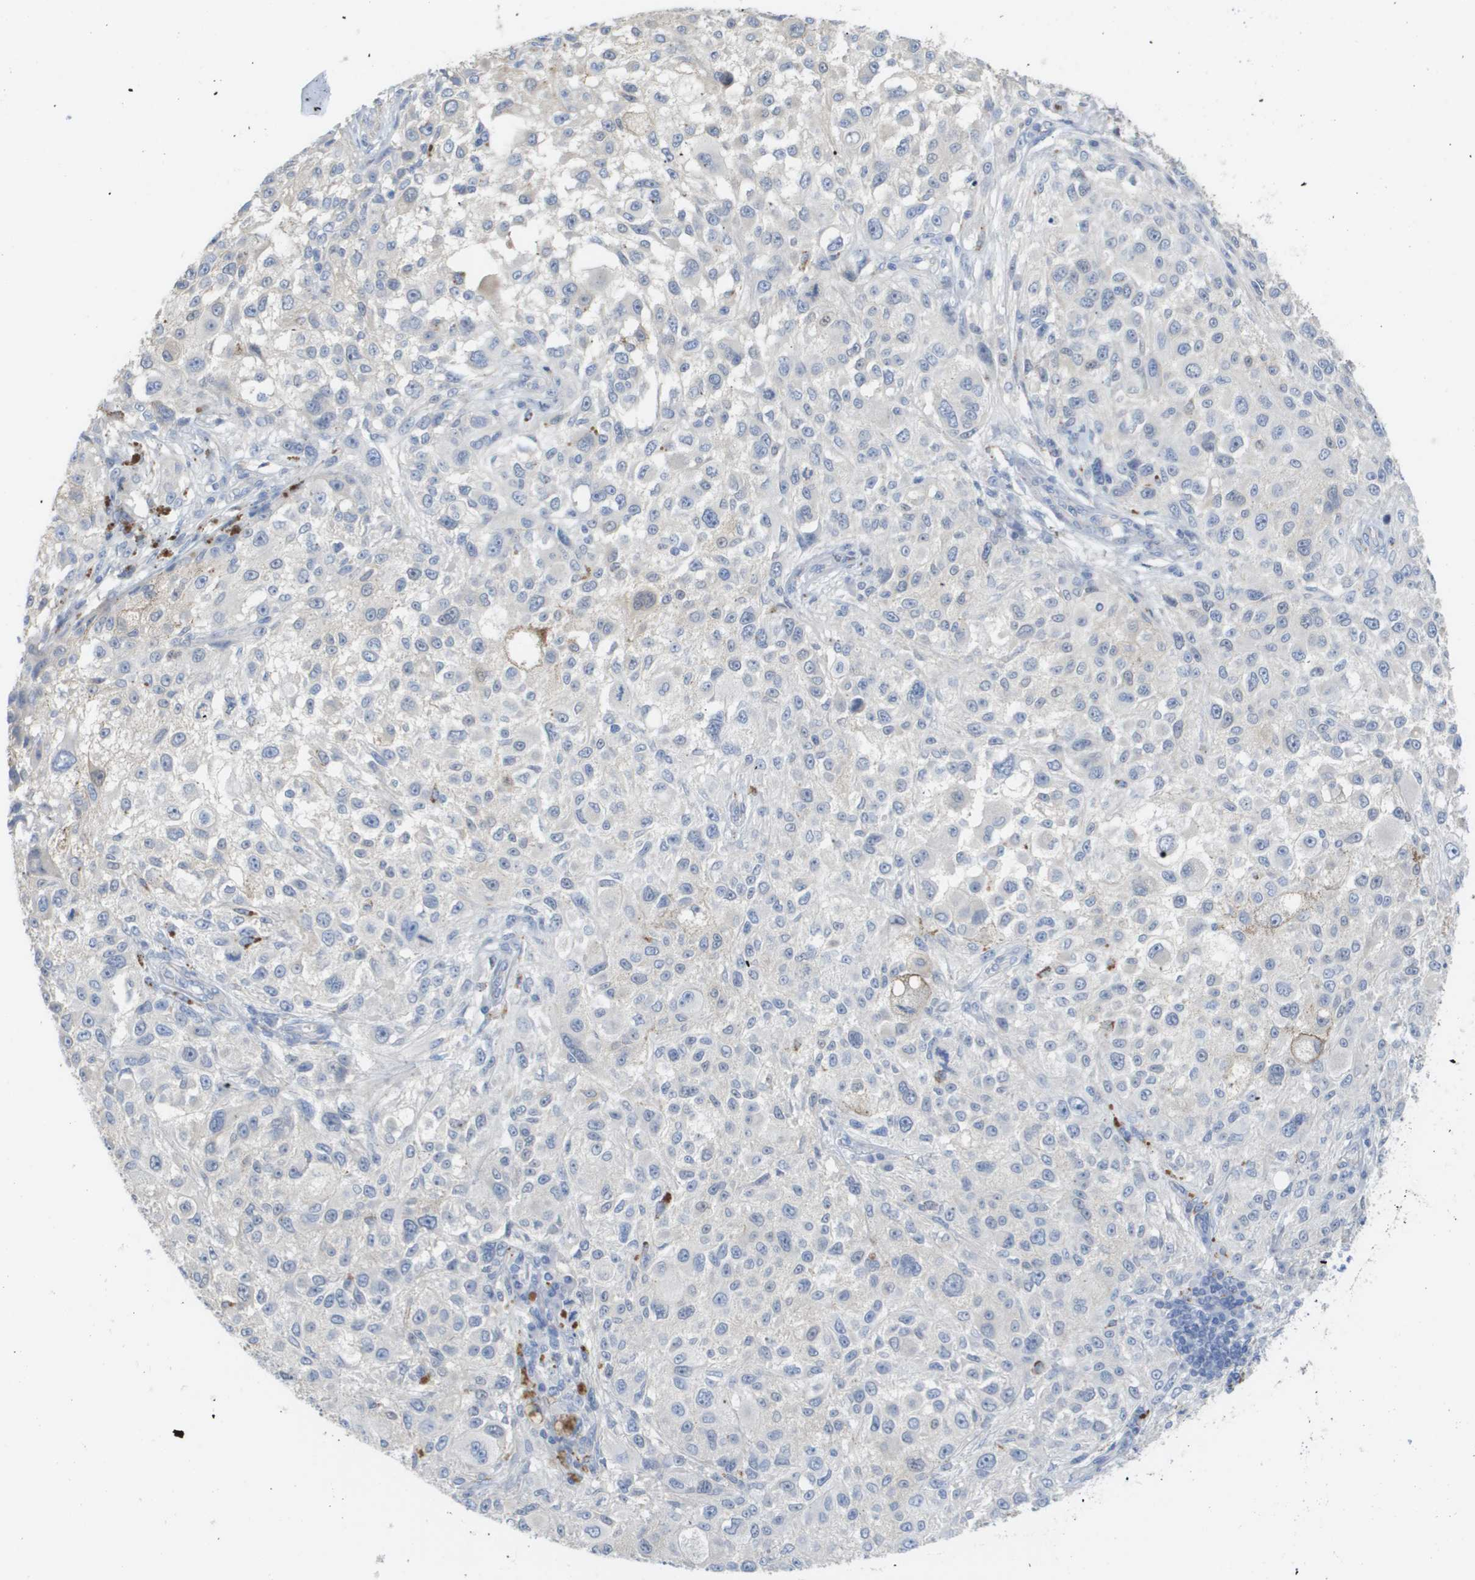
{"staining": {"intensity": "negative", "quantity": "none", "location": "none"}, "tissue": "melanoma", "cell_type": "Tumor cells", "image_type": "cancer", "snomed": [{"axis": "morphology", "description": "Necrosis, NOS"}, {"axis": "morphology", "description": "Malignant melanoma, NOS"}, {"axis": "topography", "description": "Skin"}], "caption": "Melanoma was stained to show a protein in brown. There is no significant staining in tumor cells. (Immunohistochemistry (ihc), brightfield microscopy, high magnification).", "gene": "MYL3", "patient": {"sex": "female", "age": 87}}